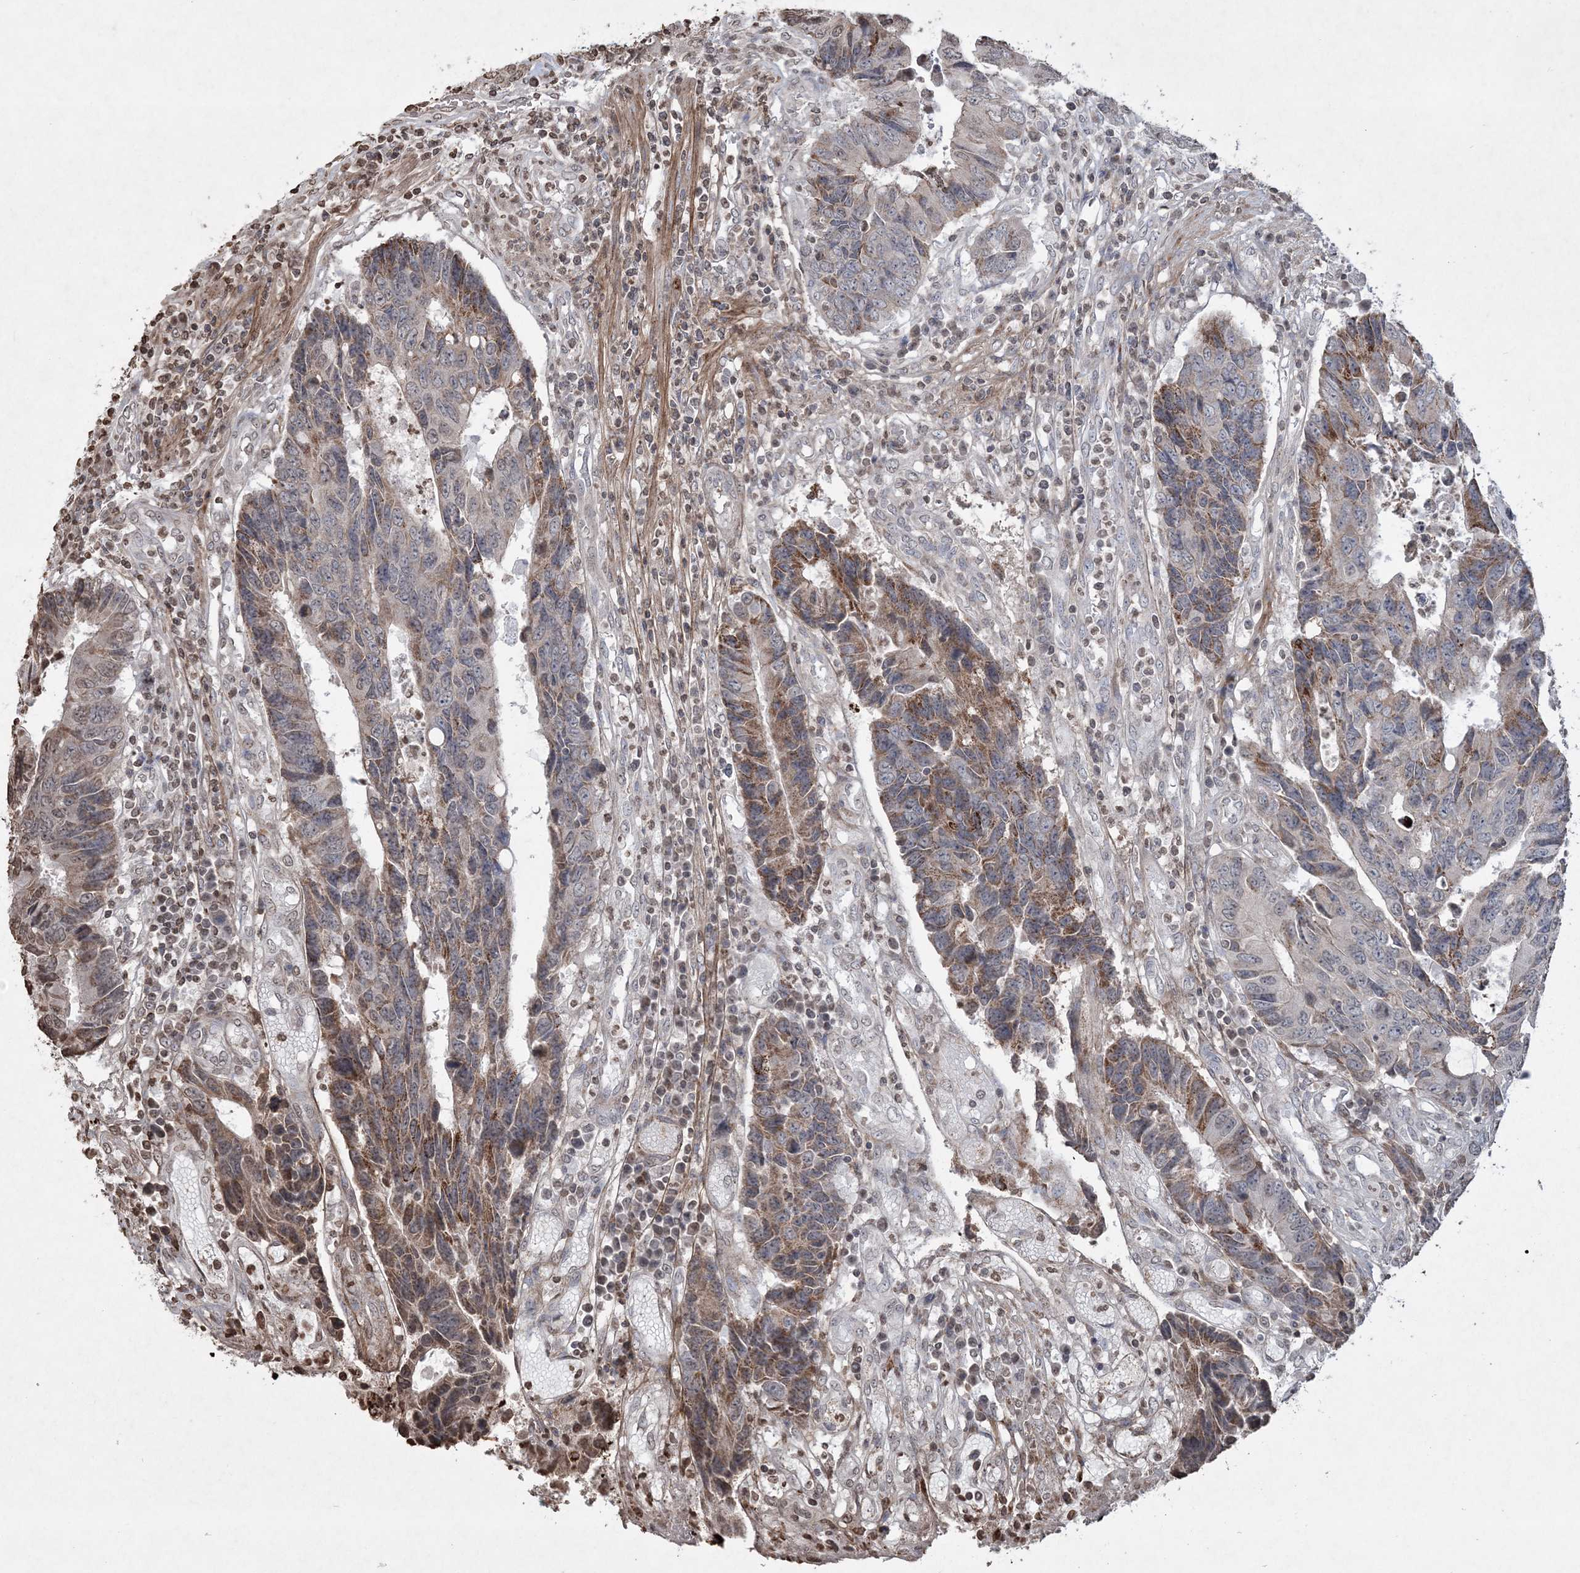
{"staining": {"intensity": "moderate", "quantity": "25%-75%", "location": "cytoplasmic/membranous"}, "tissue": "colorectal cancer", "cell_type": "Tumor cells", "image_type": "cancer", "snomed": [{"axis": "morphology", "description": "Adenocarcinoma, NOS"}, {"axis": "topography", "description": "Rectum"}], "caption": "Immunohistochemistry (IHC) (DAB (3,3'-diaminobenzidine)) staining of adenocarcinoma (colorectal) demonstrates moderate cytoplasmic/membranous protein staining in about 25%-75% of tumor cells.", "gene": "TTC7A", "patient": {"sex": "male", "age": 84}}